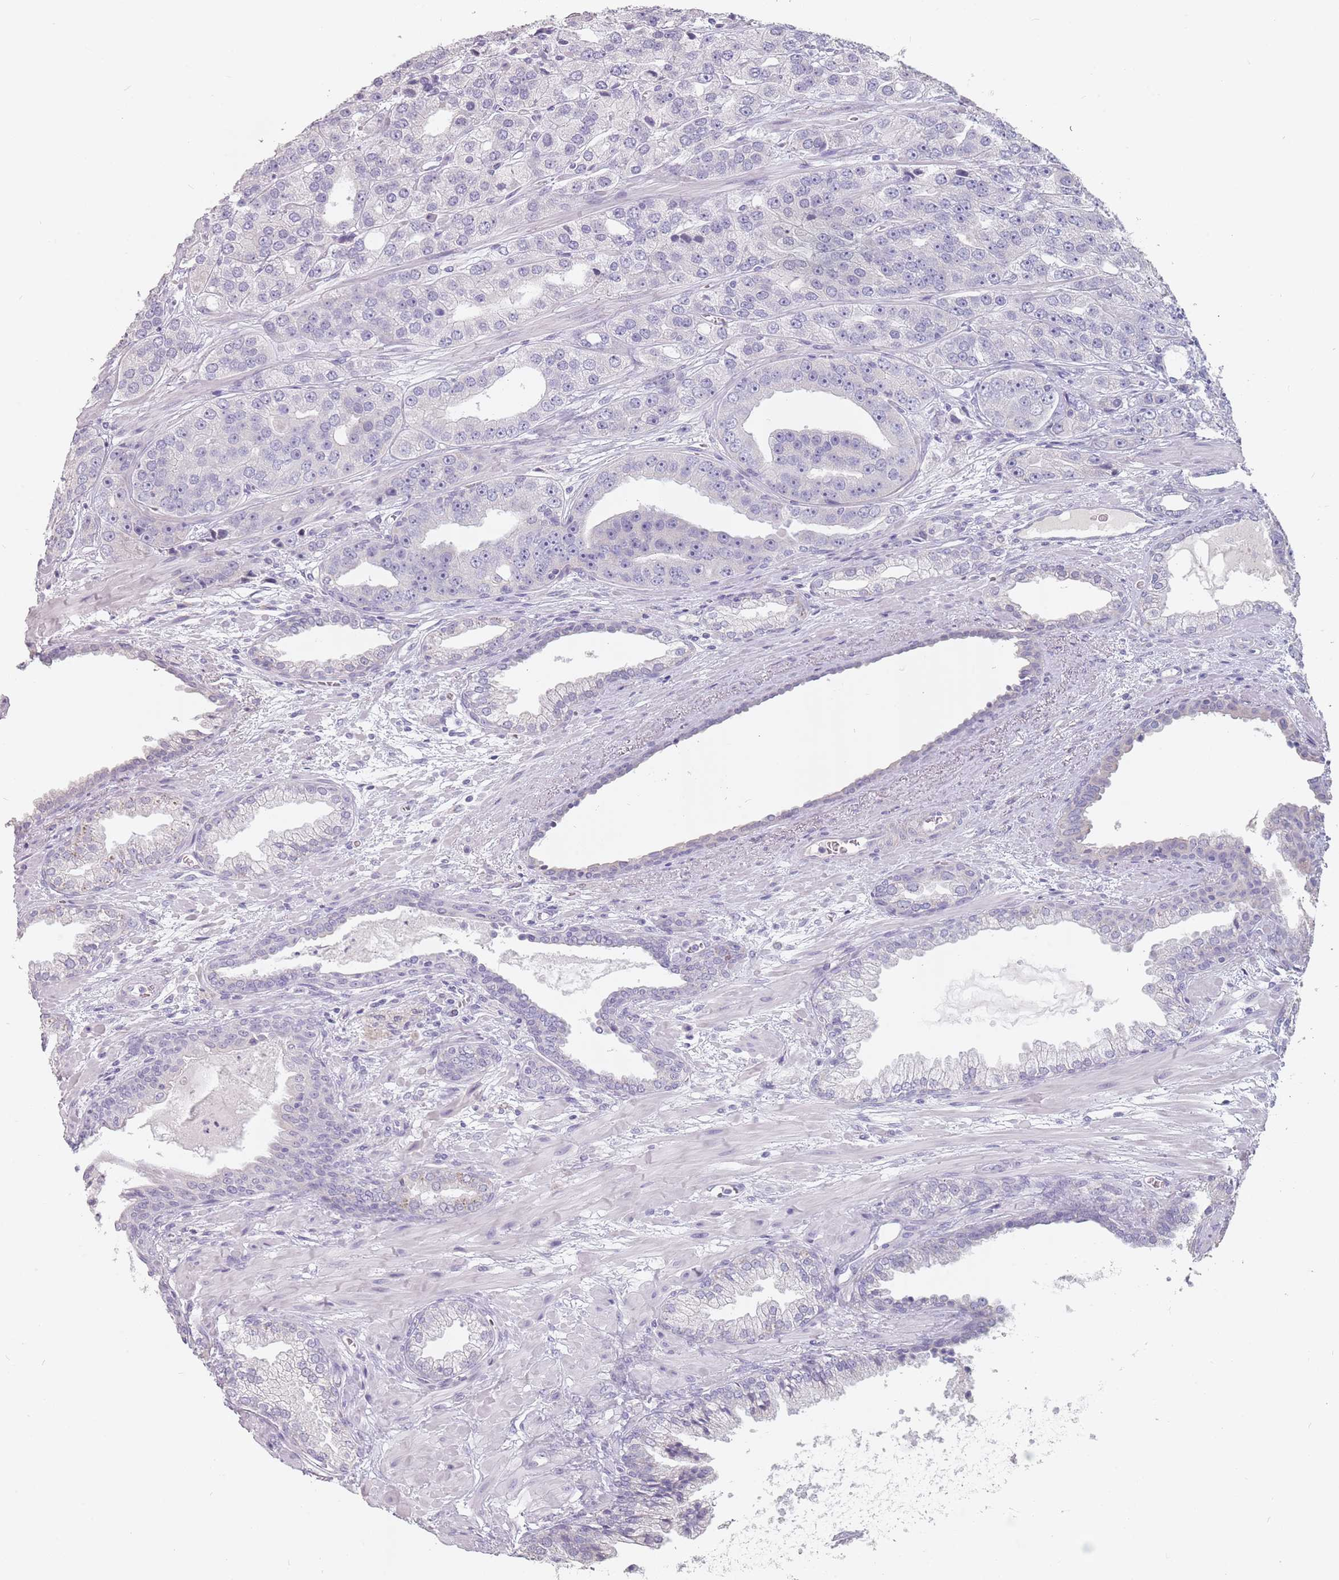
{"staining": {"intensity": "negative", "quantity": "none", "location": "none"}, "tissue": "prostate cancer", "cell_type": "Tumor cells", "image_type": "cancer", "snomed": [{"axis": "morphology", "description": "Adenocarcinoma, High grade"}, {"axis": "topography", "description": "Prostate"}], "caption": "Prostate high-grade adenocarcinoma was stained to show a protein in brown. There is no significant expression in tumor cells.", "gene": "CEP19", "patient": {"sex": "male", "age": 71}}